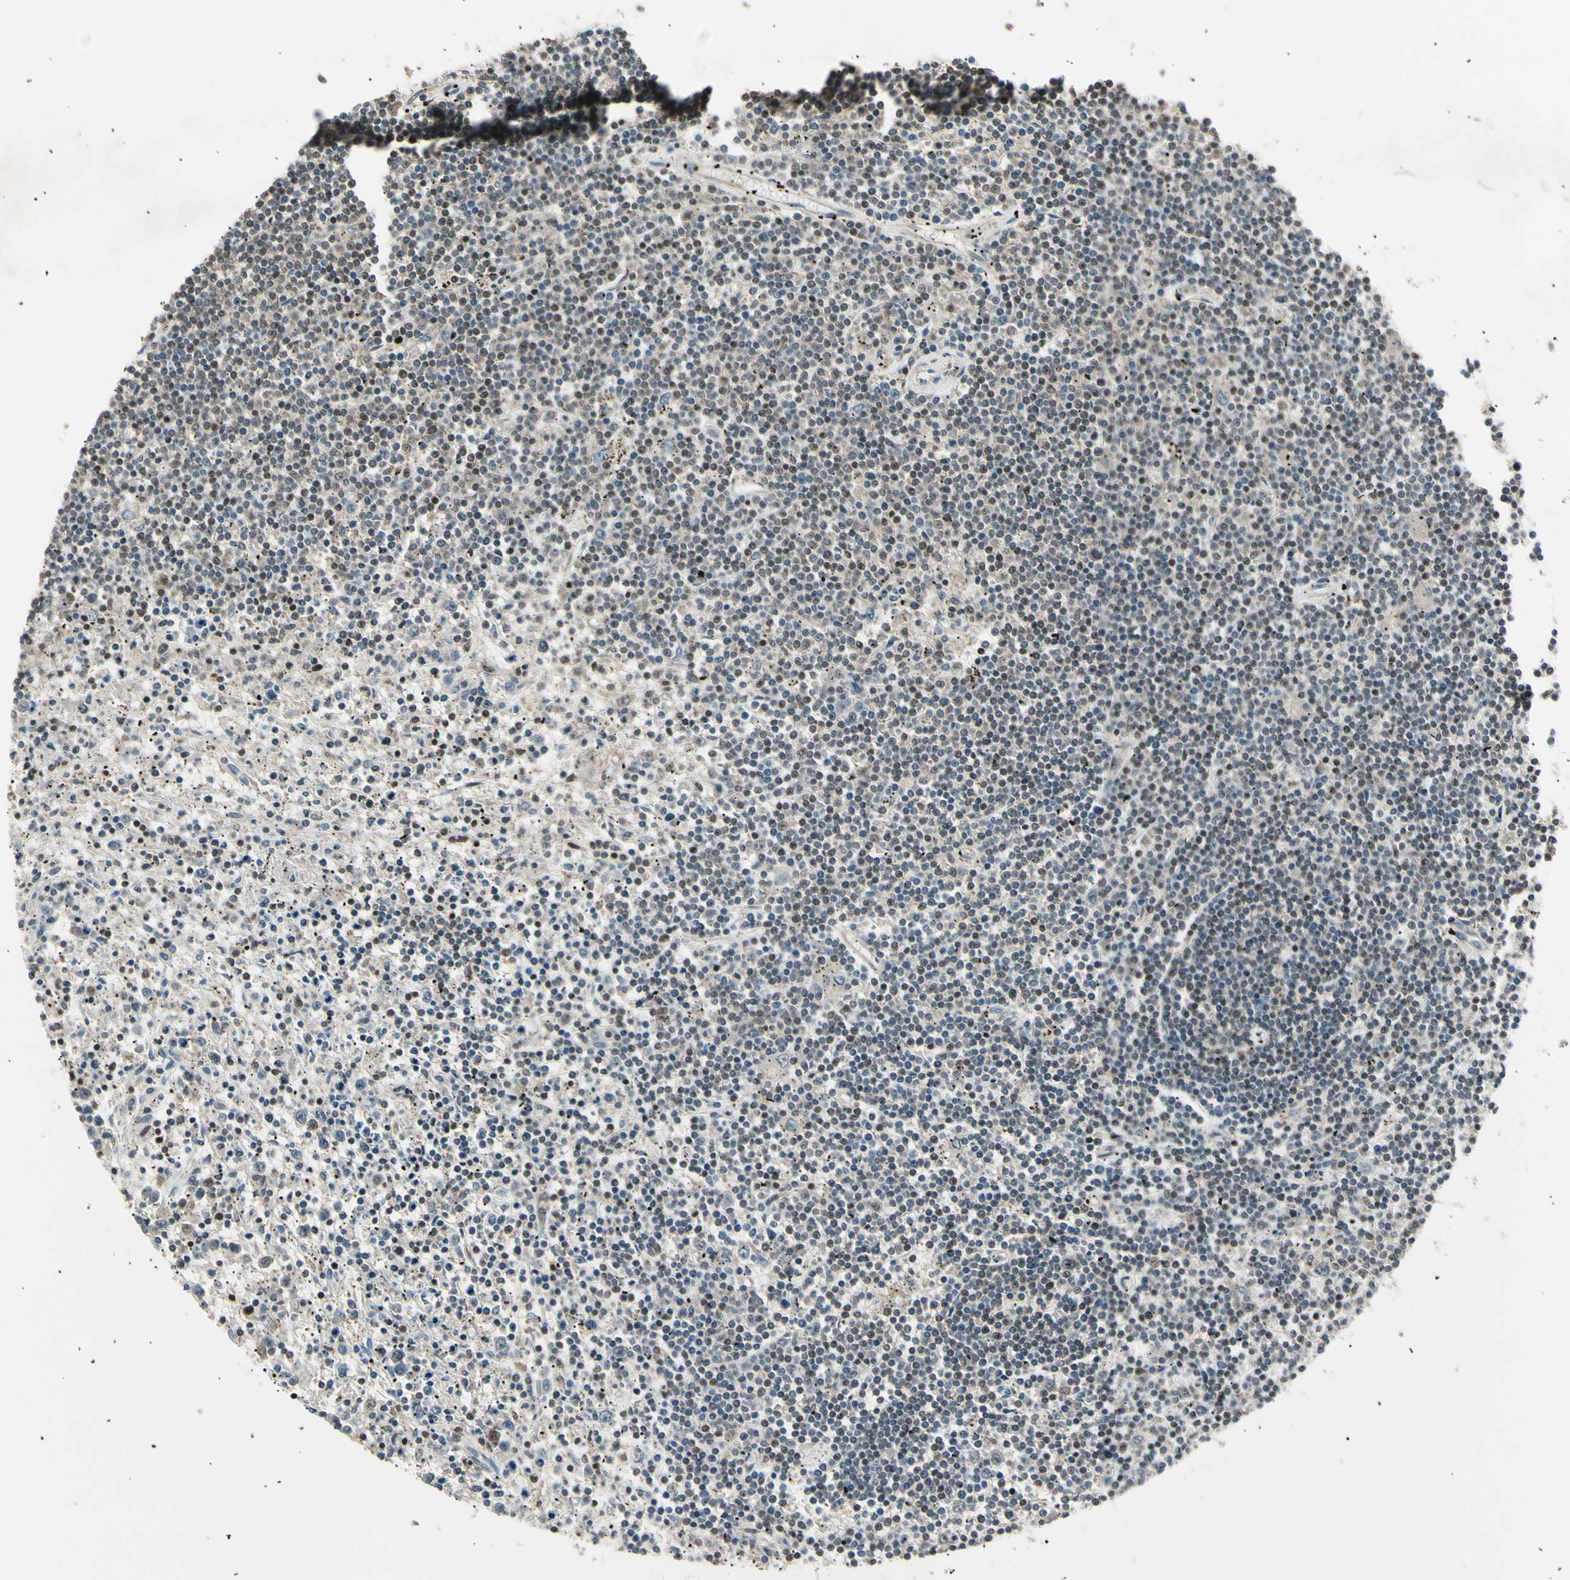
{"staining": {"intensity": "weak", "quantity": "<25%", "location": "cytoplasmic/membranous,nuclear"}, "tissue": "lymphoma", "cell_type": "Tumor cells", "image_type": "cancer", "snomed": [{"axis": "morphology", "description": "Malignant lymphoma, non-Hodgkin's type, Low grade"}, {"axis": "topography", "description": "Spleen"}], "caption": "IHC micrograph of neoplastic tissue: malignant lymphoma, non-Hodgkin's type (low-grade) stained with DAB (3,3'-diaminobenzidine) exhibits no significant protein positivity in tumor cells.", "gene": "NUAK2", "patient": {"sex": "male", "age": 76}}